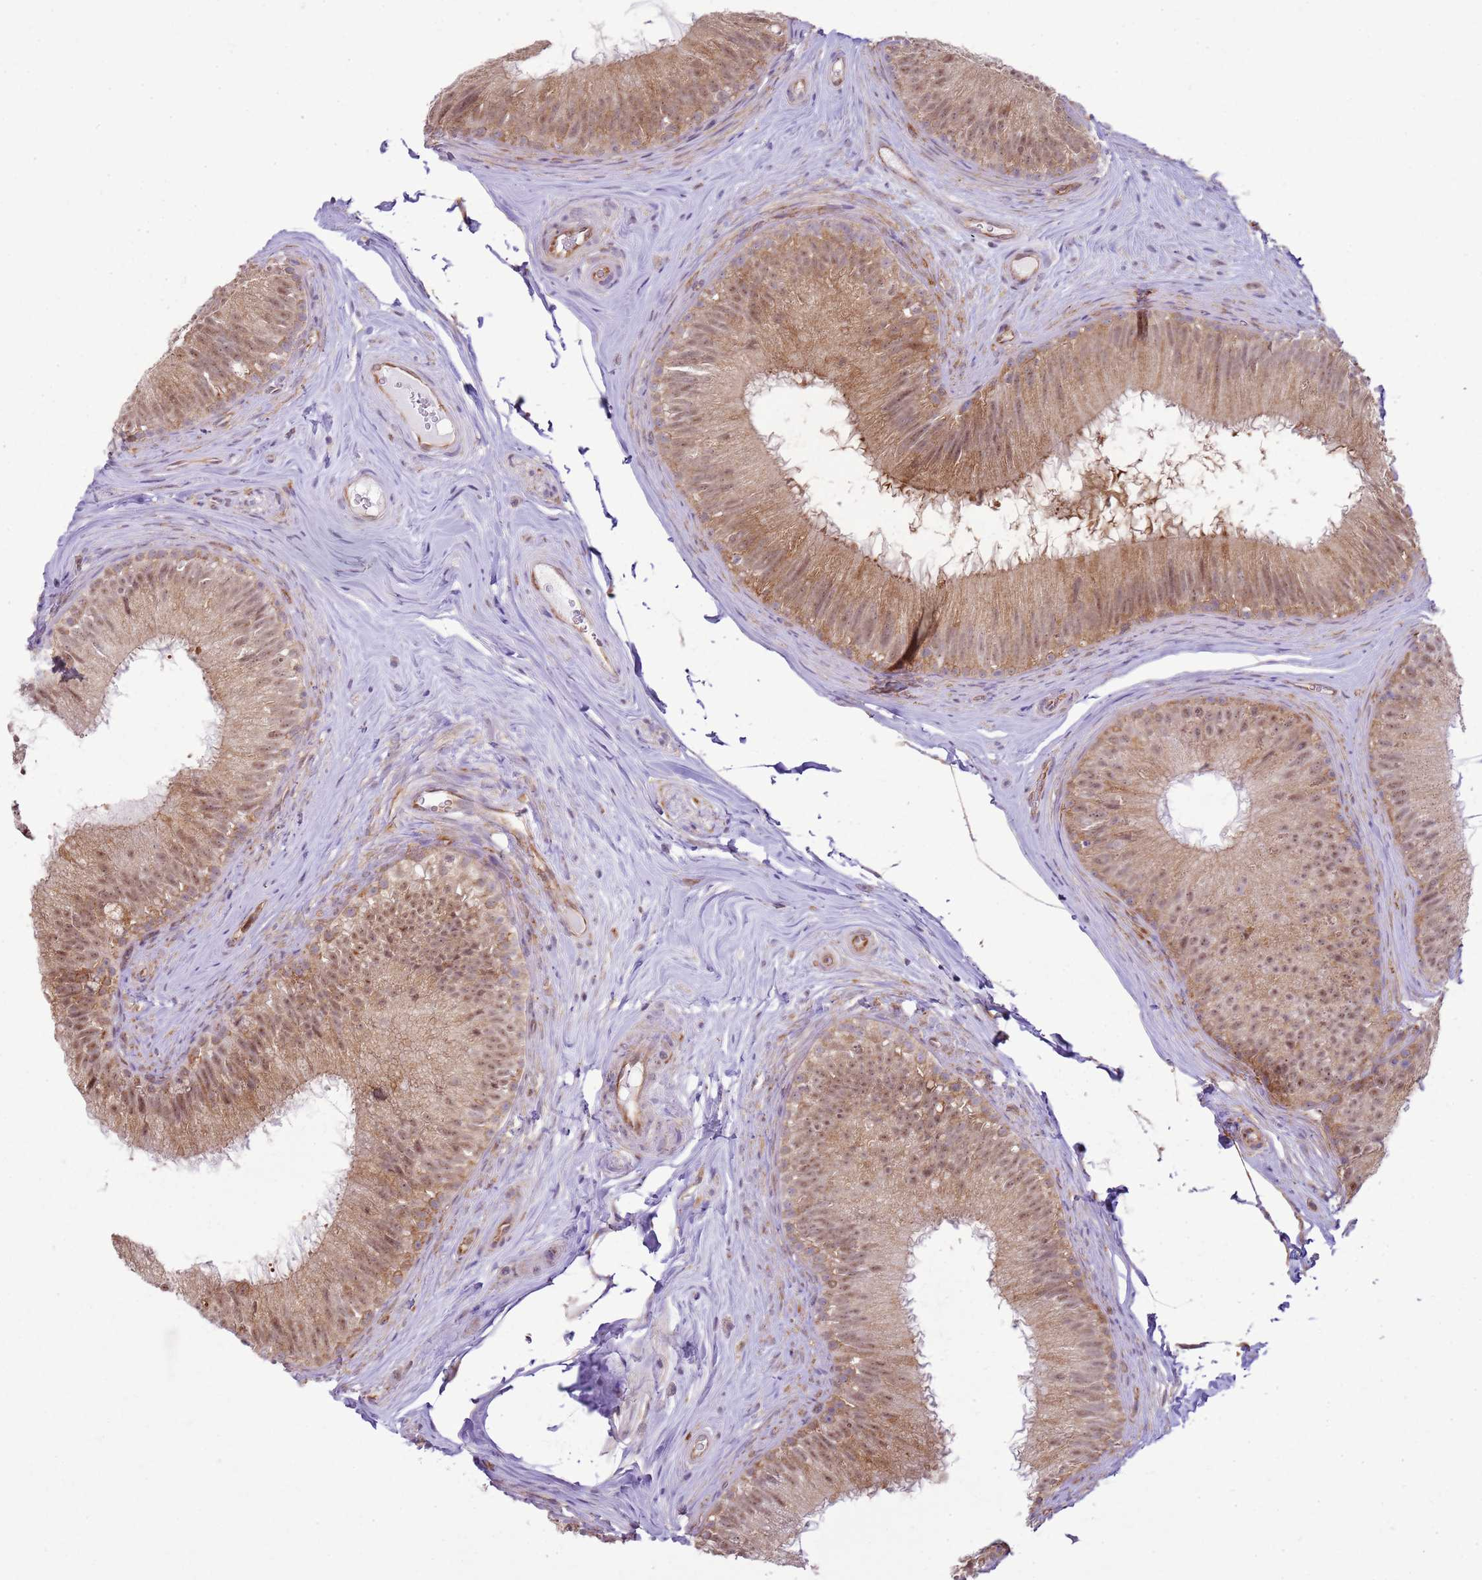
{"staining": {"intensity": "moderate", "quantity": "25%-75%", "location": "cytoplasmic/membranous,nuclear"}, "tissue": "epididymis", "cell_type": "Glandular cells", "image_type": "normal", "snomed": [{"axis": "morphology", "description": "Normal tissue, NOS"}, {"axis": "topography", "description": "Epididymis"}], "caption": "Protein staining demonstrates moderate cytoplasmic/membranous,nuclear positivity in approximately 25%-75% of glandular cells in benign epididymis. The staining was performed using DAB (3,3'-diaminobenzidine) to visualize the protein expression in brown, while the nuclei were stained in blue with hematoxylin (Magnification: 20x).", "gene": "GABRE", "patient": {"sex": "male", "age": 34}}